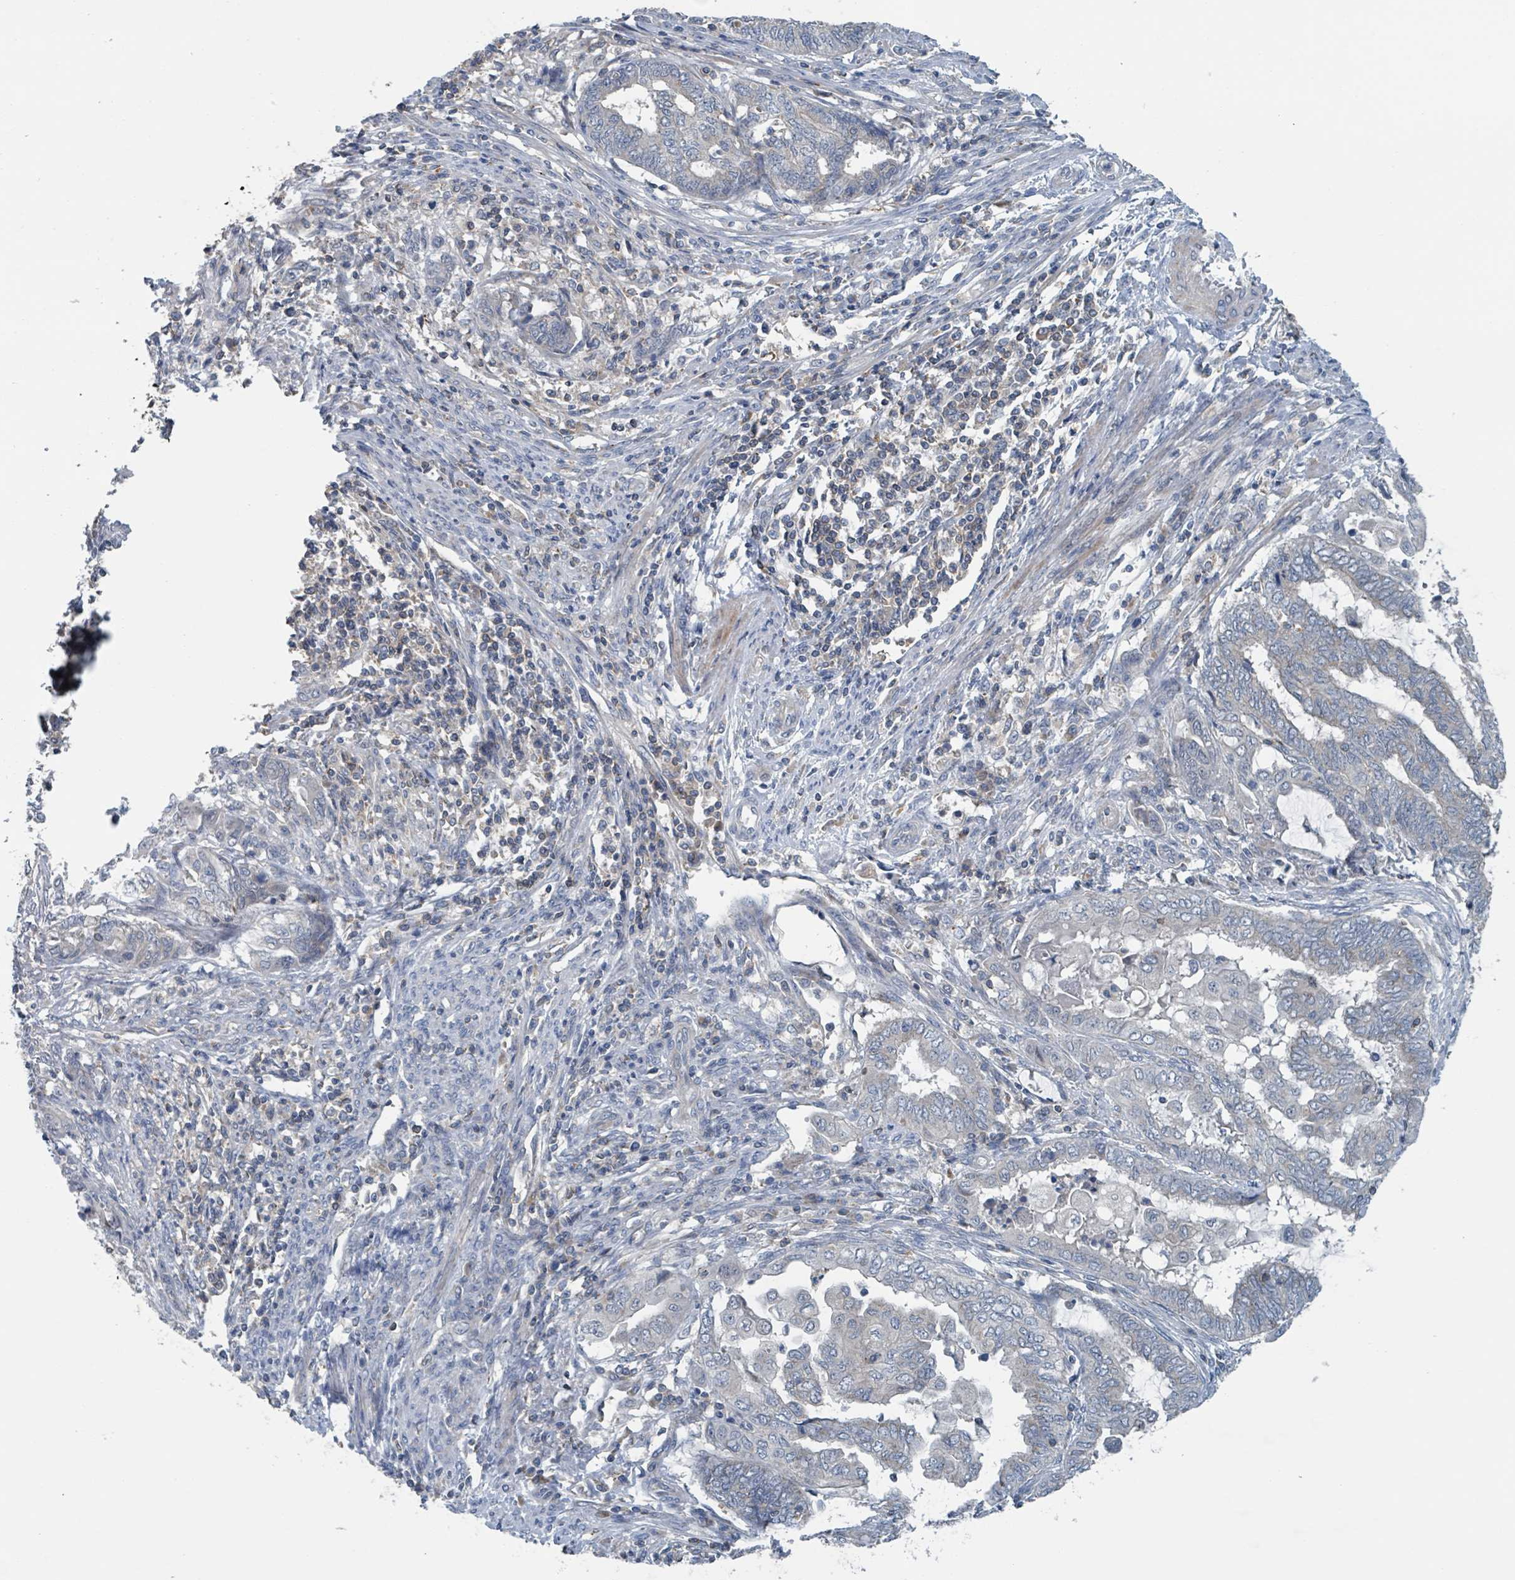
{"staining": {"intensity": "negative", "quantity": "none", "location": "none"}, "tissue": "endometrial cancer", "cell_type": "Tumor cells", "image_type": "cancer", "snomed": [{"axis": "morphology", "description": "Adenocarcinoma, NOS"}, {"axis": "topography", "description": "Uterus"}, {"axis": "topography", "description": "Endometrium"}], "caption": "A photomicrograph of human endometrial adenocarcinoma is negative for staining in tumor cells.", "gene": "ACBD4", "patient": {"sex": "female", "age": 70}}